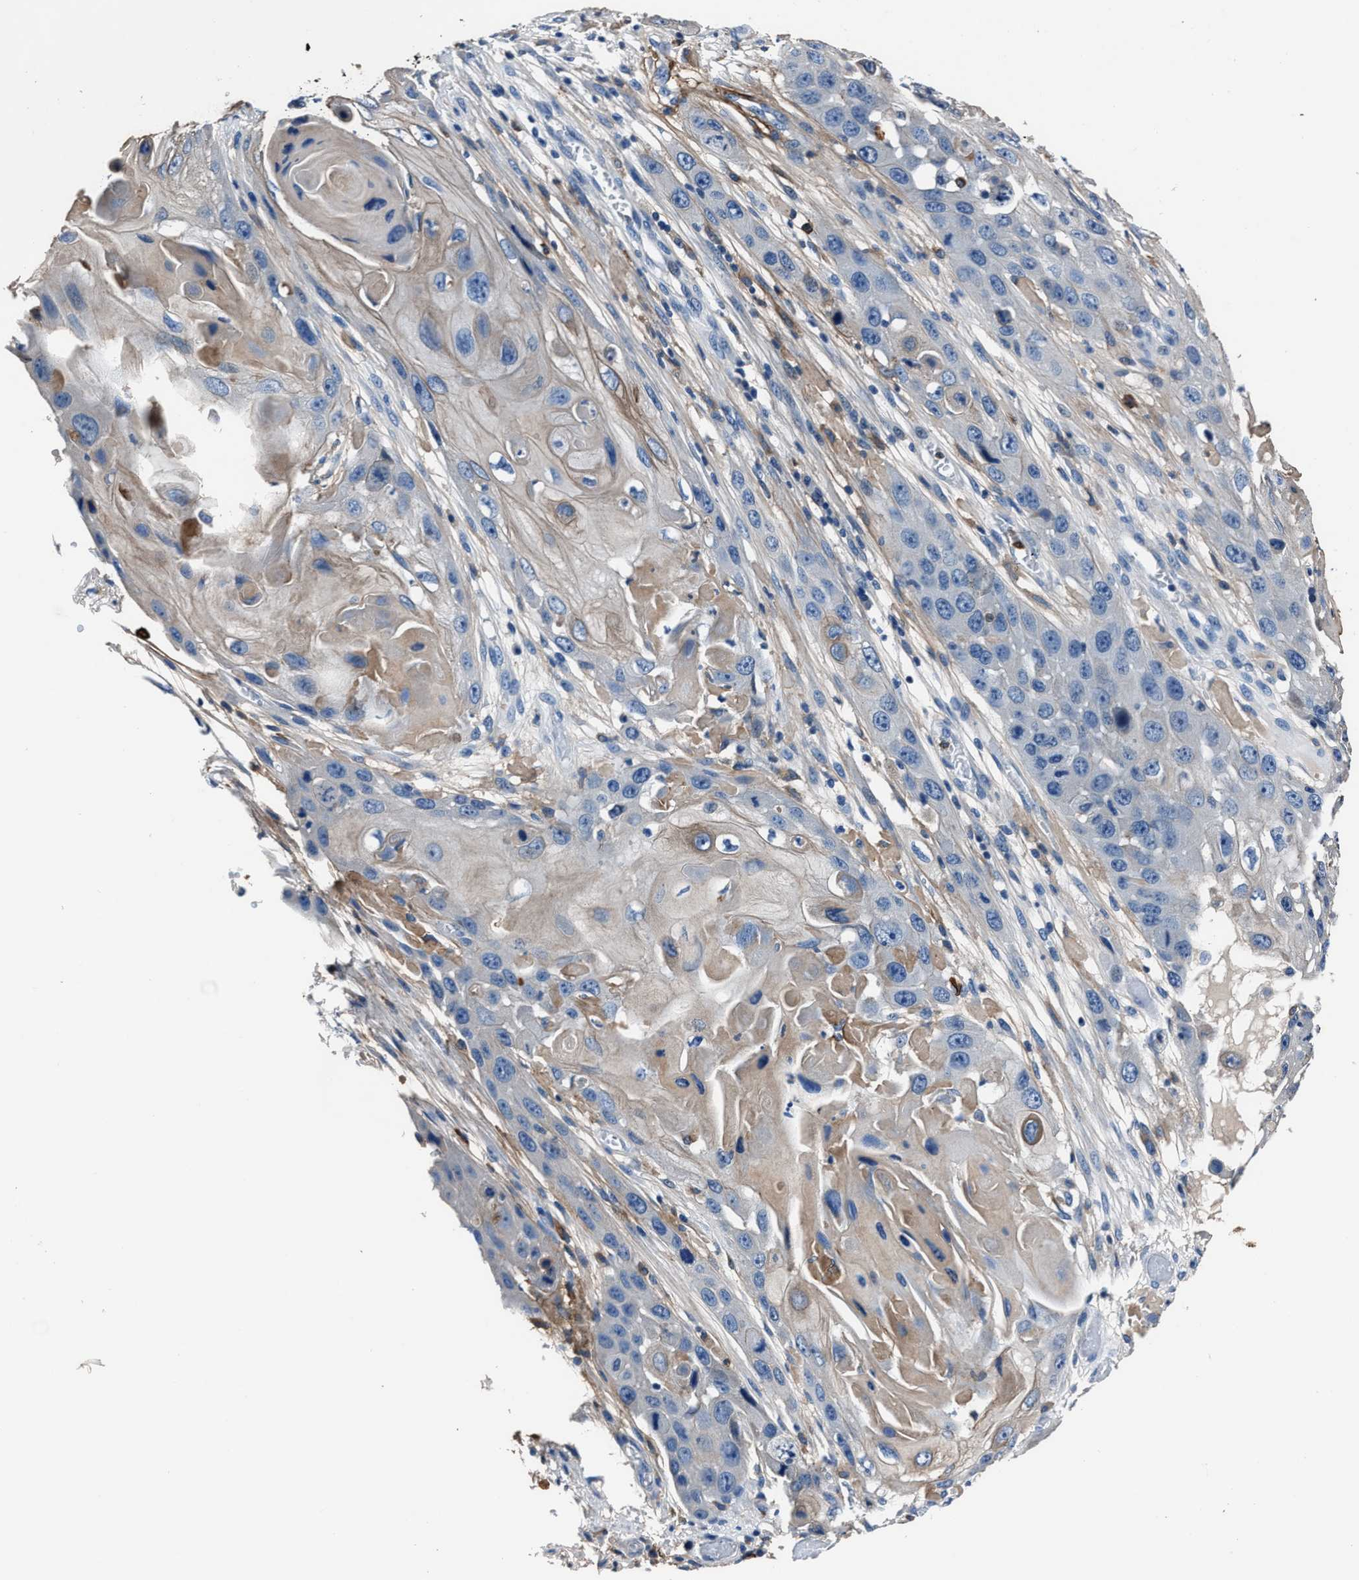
{"staining": {"intensity": "weak", "quantity": "<25%", "location": "cytoplasmic/membranous"}, "tissue": "skin cancer", "cell_type": "Tumor cells", "image_type": "cancer", "snomed": [{"axis": "morphology", "description": "Squamous cell carcinoma, NOS"}, {"axis": "topography", "description": "Skin"}], "caption": "Skin squamous cell carcinoma was stained to show a protein in brown. There is no significant positivity in tumor cells.", "gene": "FGL2", "patient": {"sex": "male", "age": 55}}